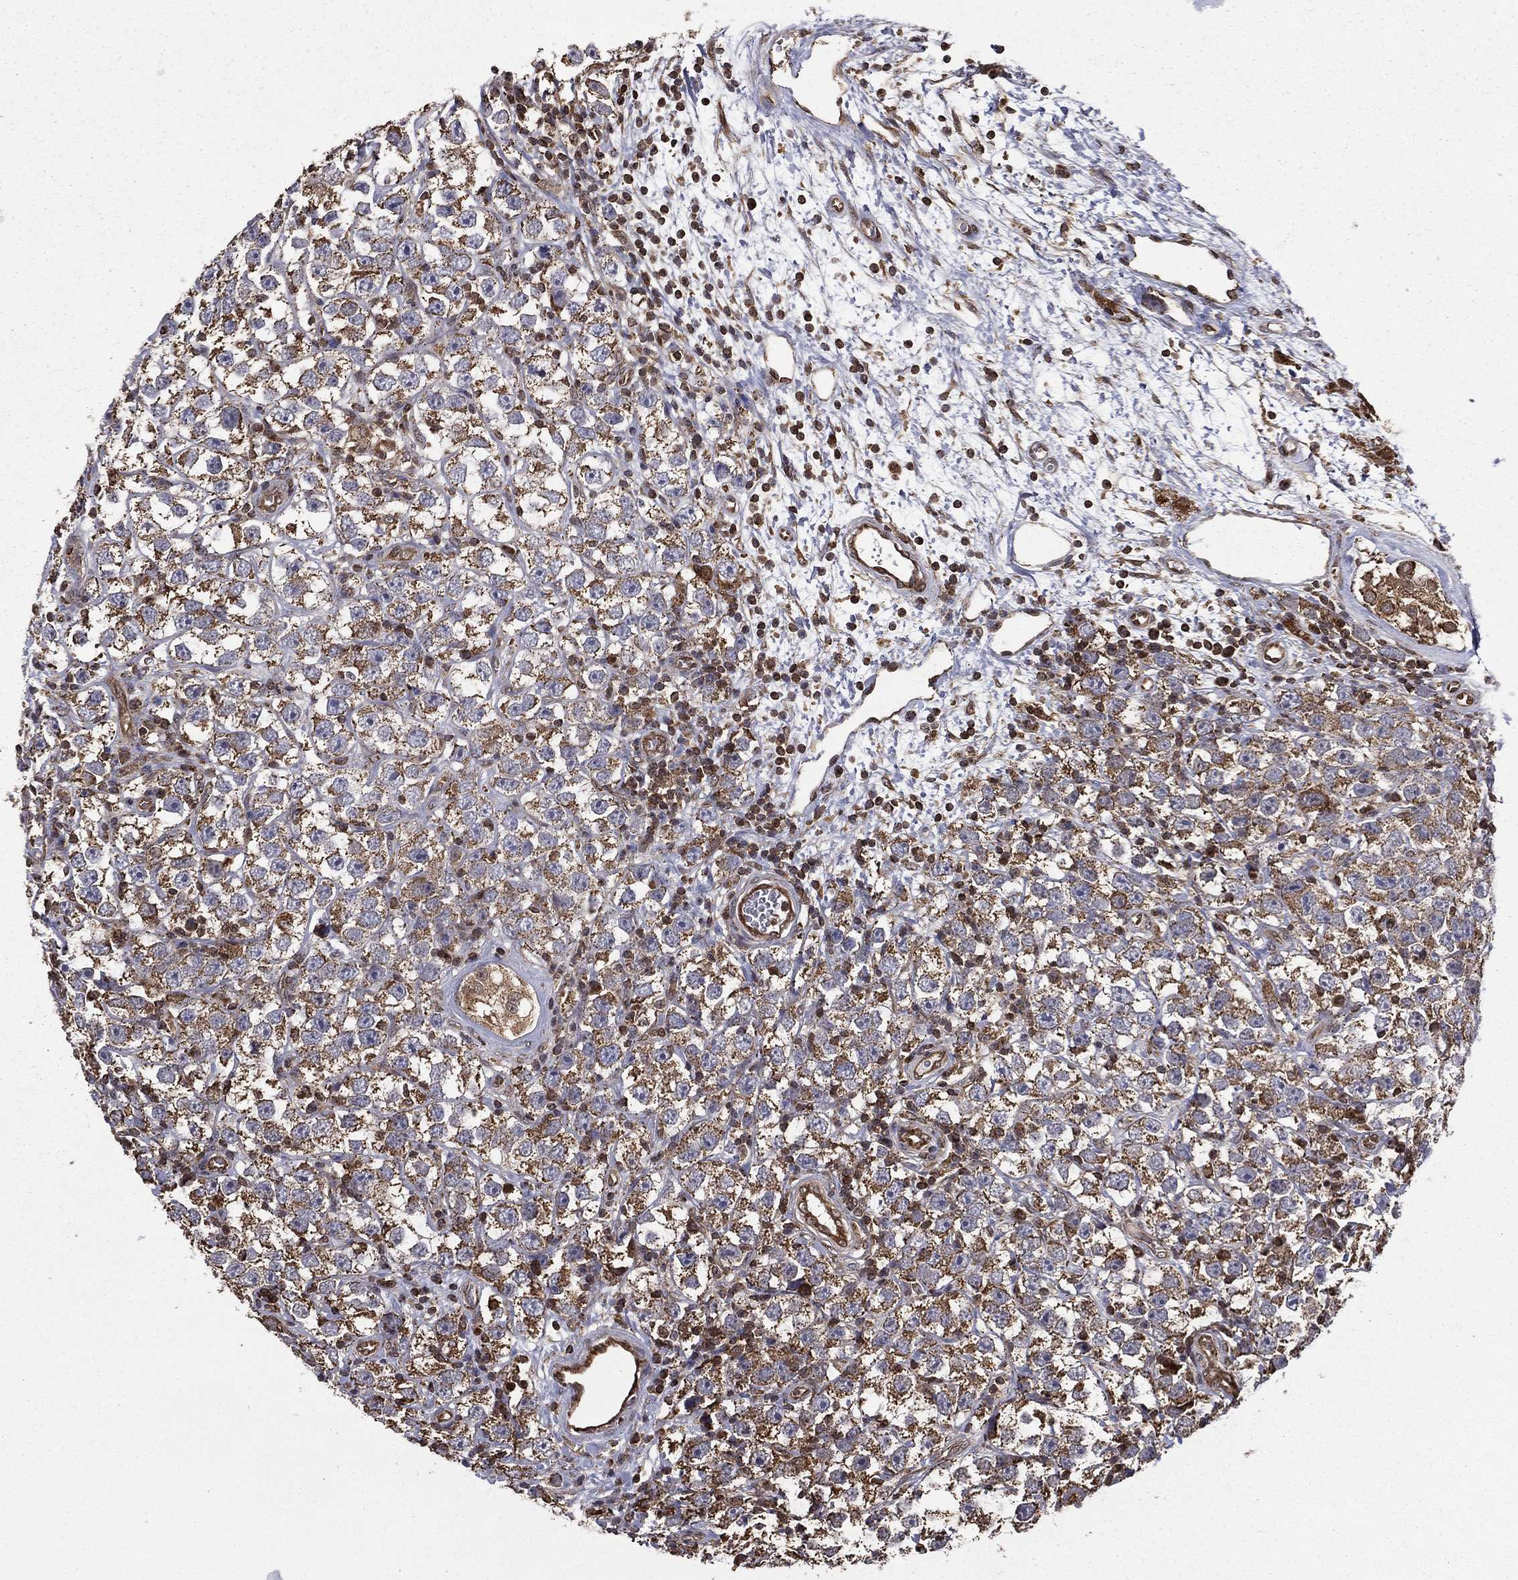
{"staining": {"intensity": "moderate", "quantity": ">75%", "location": "cytoplasmic/membranous"}, "tissue": "testis cancer", "cell_type": "Tumor cells", "image_type": "cancer", "snomed": [{"axis": "morphology", "description": "Seminoma, NOS"}, {"axis": "topography", "description": "Testis"}], "caption": "Tumor cells display moderate cytoplasmic/membranous positivity in about >75% of cells in seminoma (testis).", "gene": "RIGI", "patient": {"sex": "male", "age": 26}}